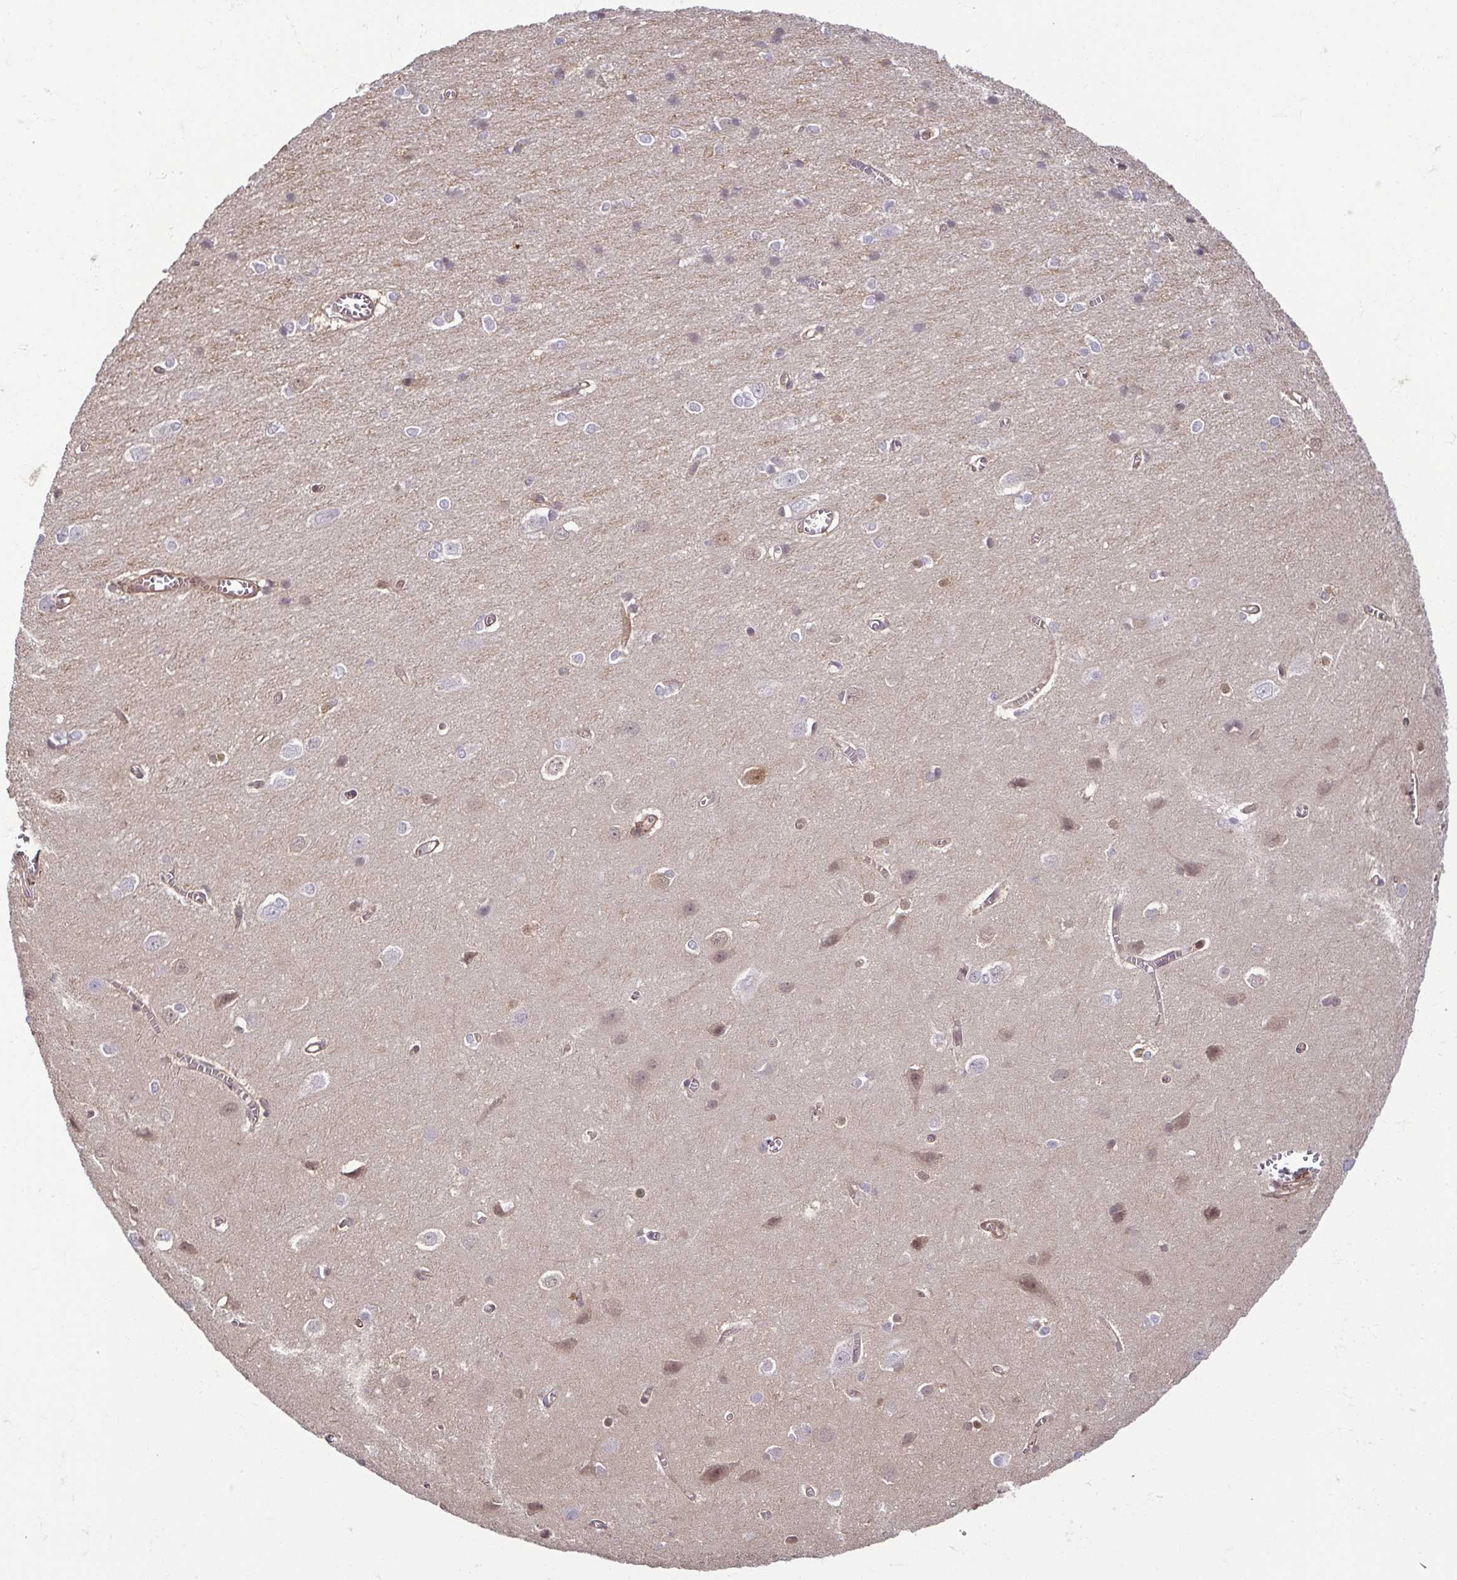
{"staining": {"intensity": "weak", "quantity": "25%-75%", "location": "cytoplasmic/membranous"}, "tissue": "cerebral cortex", "cell_type": "Endothelial cells", "image_type": "normal", "snomed": [{"axis": "morphology", "description": "Normal tissue, NOS"}, {"axis": "topography", "description": "Cerebral cortex"}], "caption": "Approximately 25%-75% of endothelial cells in normal cerebral cortex display weak cytoplasmic/membranous protein staining as visualized by brown immunohistochemical staining.", "gene": "HOPX", "patient": {"sex": "male", "age": 37}}